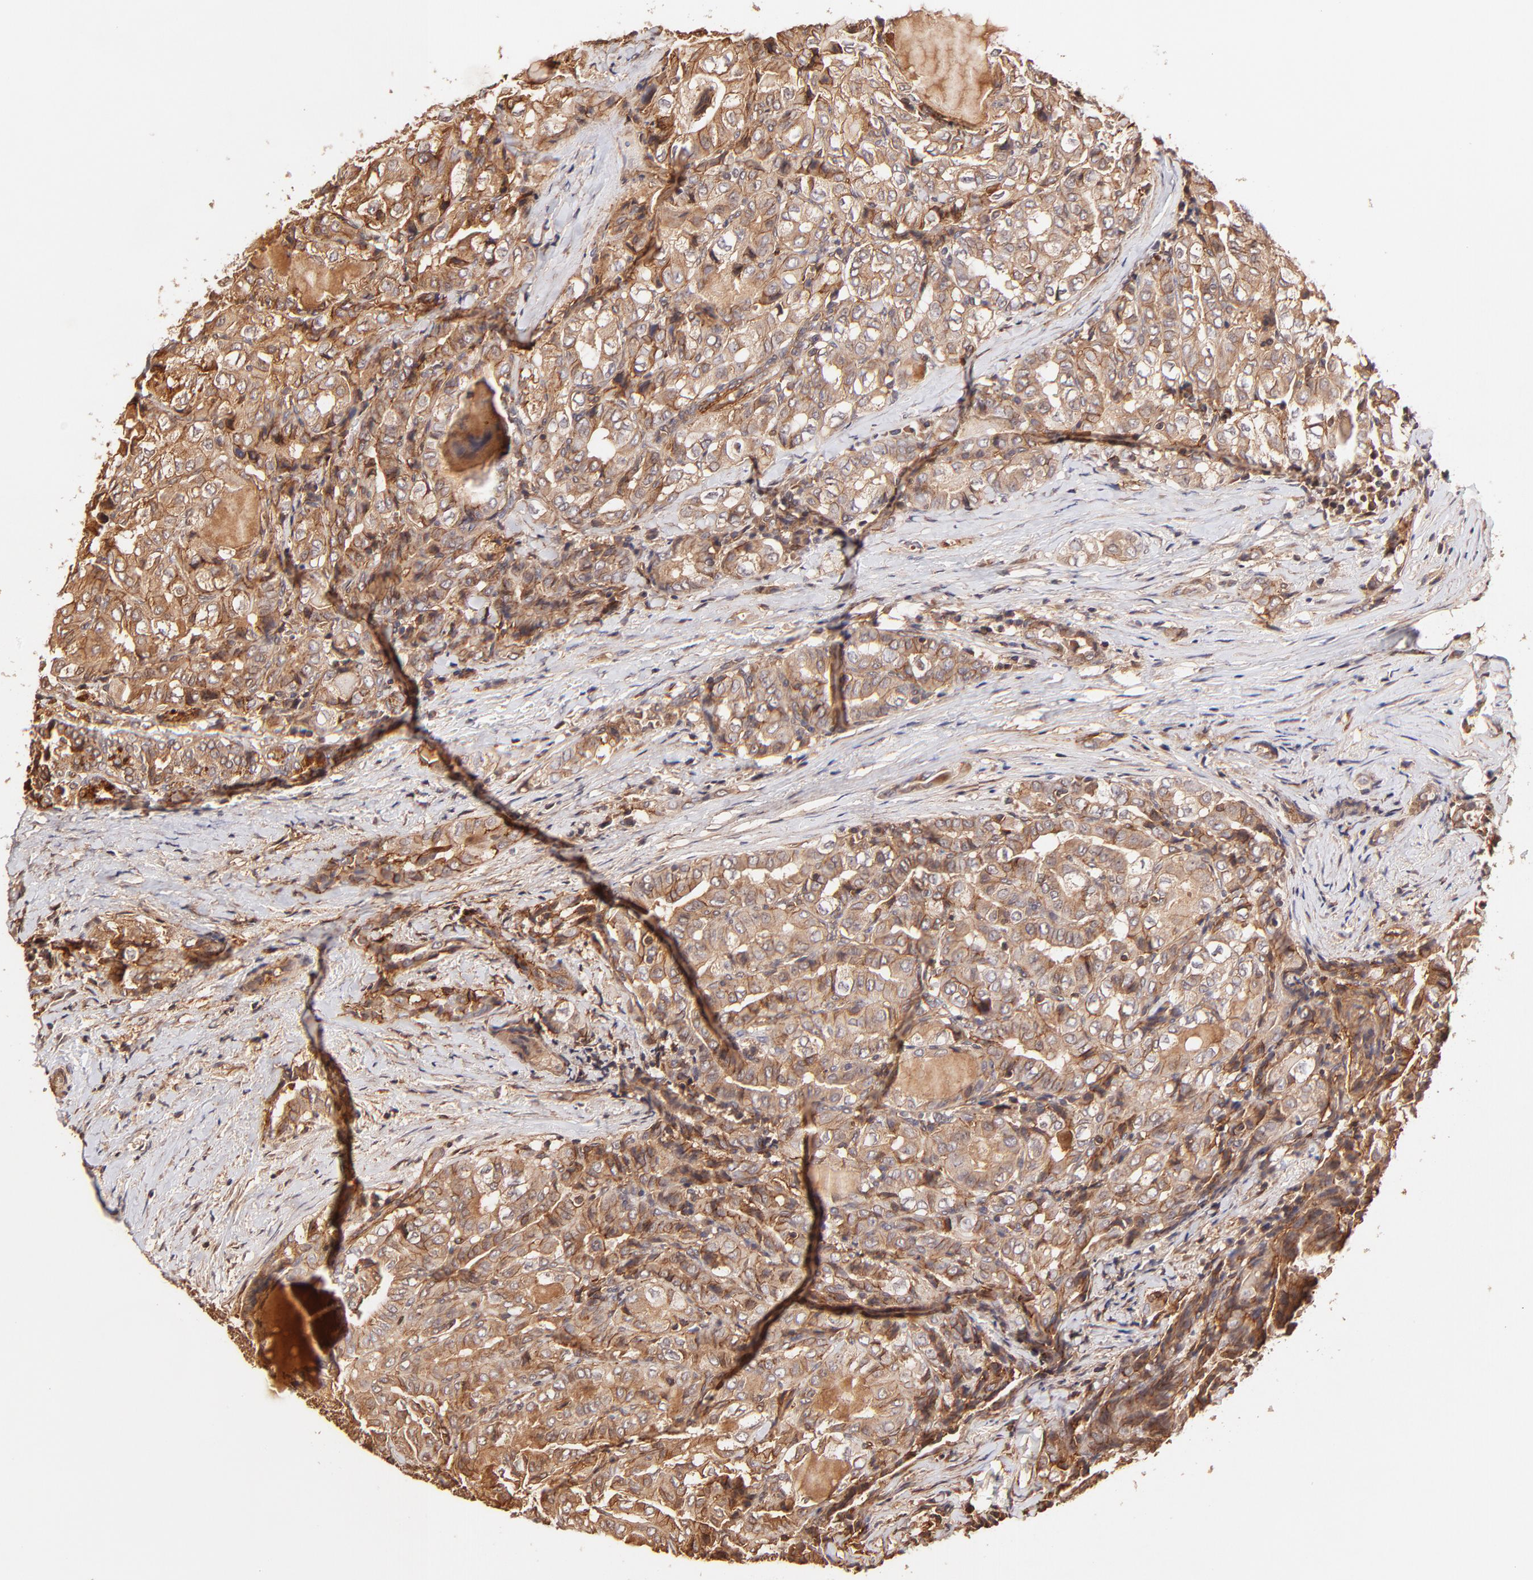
{"staining": {"intensity": "moderate", "quantity": ">75%", "location": "cytoplasmic/membranous"}, "tissue": "thyroid cancer", "cell_type": "Tumor cells", "image_type": "cancer", "snomed": [{"axis": "morphology", "description": "Papillary adenocarcinoma, NOS"}, {"axis": "topography", "description": "Thyroid gland"}], "caption": "Protein staining demonstrates moderate cytoplasmic/membranous expression in approximately >75% of tumor cells in thyroid cancer.", "gene": "ITGB1", "patient": {"sex": "female", "age": 71}}